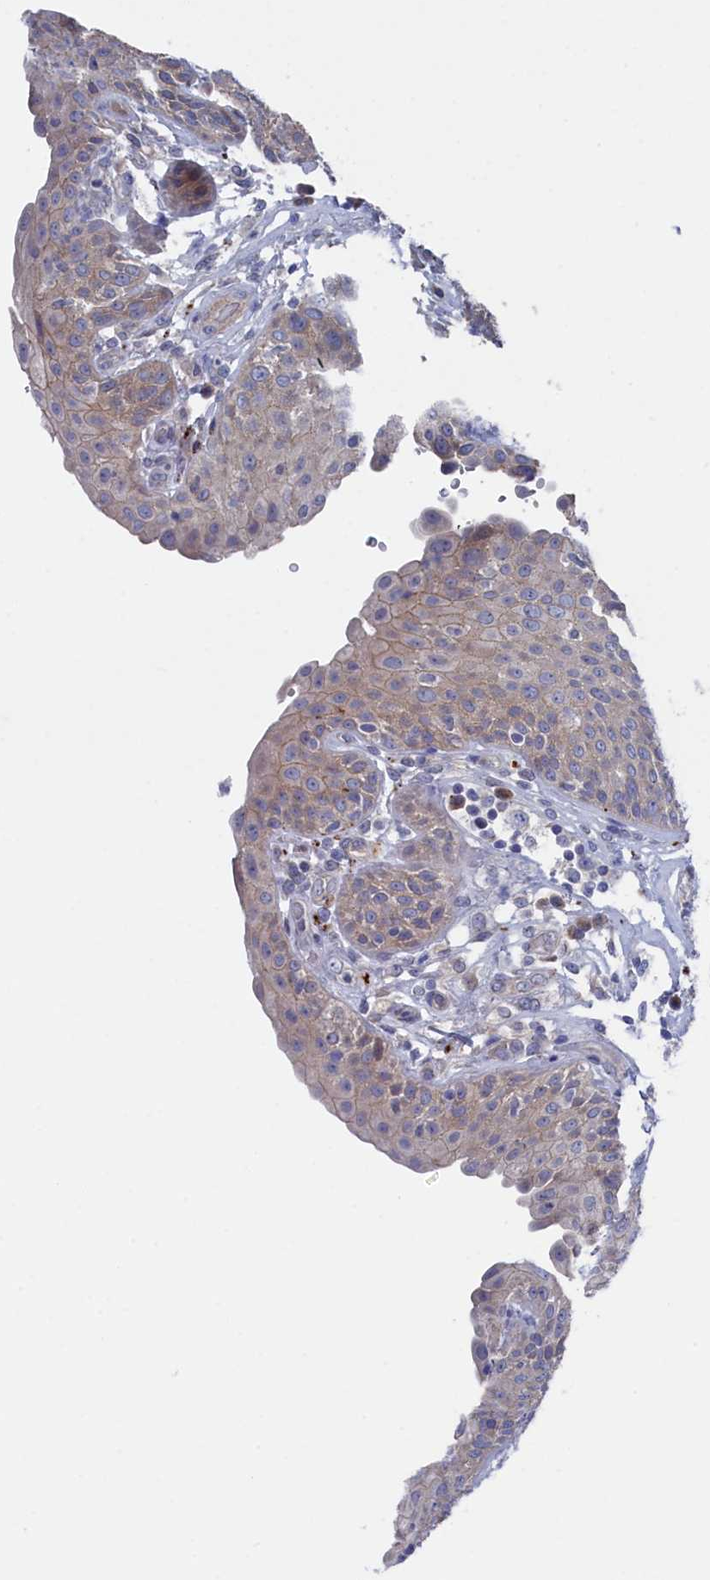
{"staining": {"intensity": "weak", "quantity": "<25%", "location": "cytoplasmic/membranous"}, "tissue": "urinary bladder", "cell_type": "Urothelial cells", "image_type": "normal", "snomed": [{"axis": "morphology", "description": "Normal tissue, NOS"}, {"axis": "topography", "description": "Urinary bladder"}], "caption": "Immunohistochemical staining of normal urinary bladder displays no significant staining in urothelial cells. (DAB (3,3'-diaminobenzidine) immunohistochemistry visualized using brightfield microscopy, high magnification).", "gene": "TMEM161A", "patient": {"sex": "female", "age": 62}}